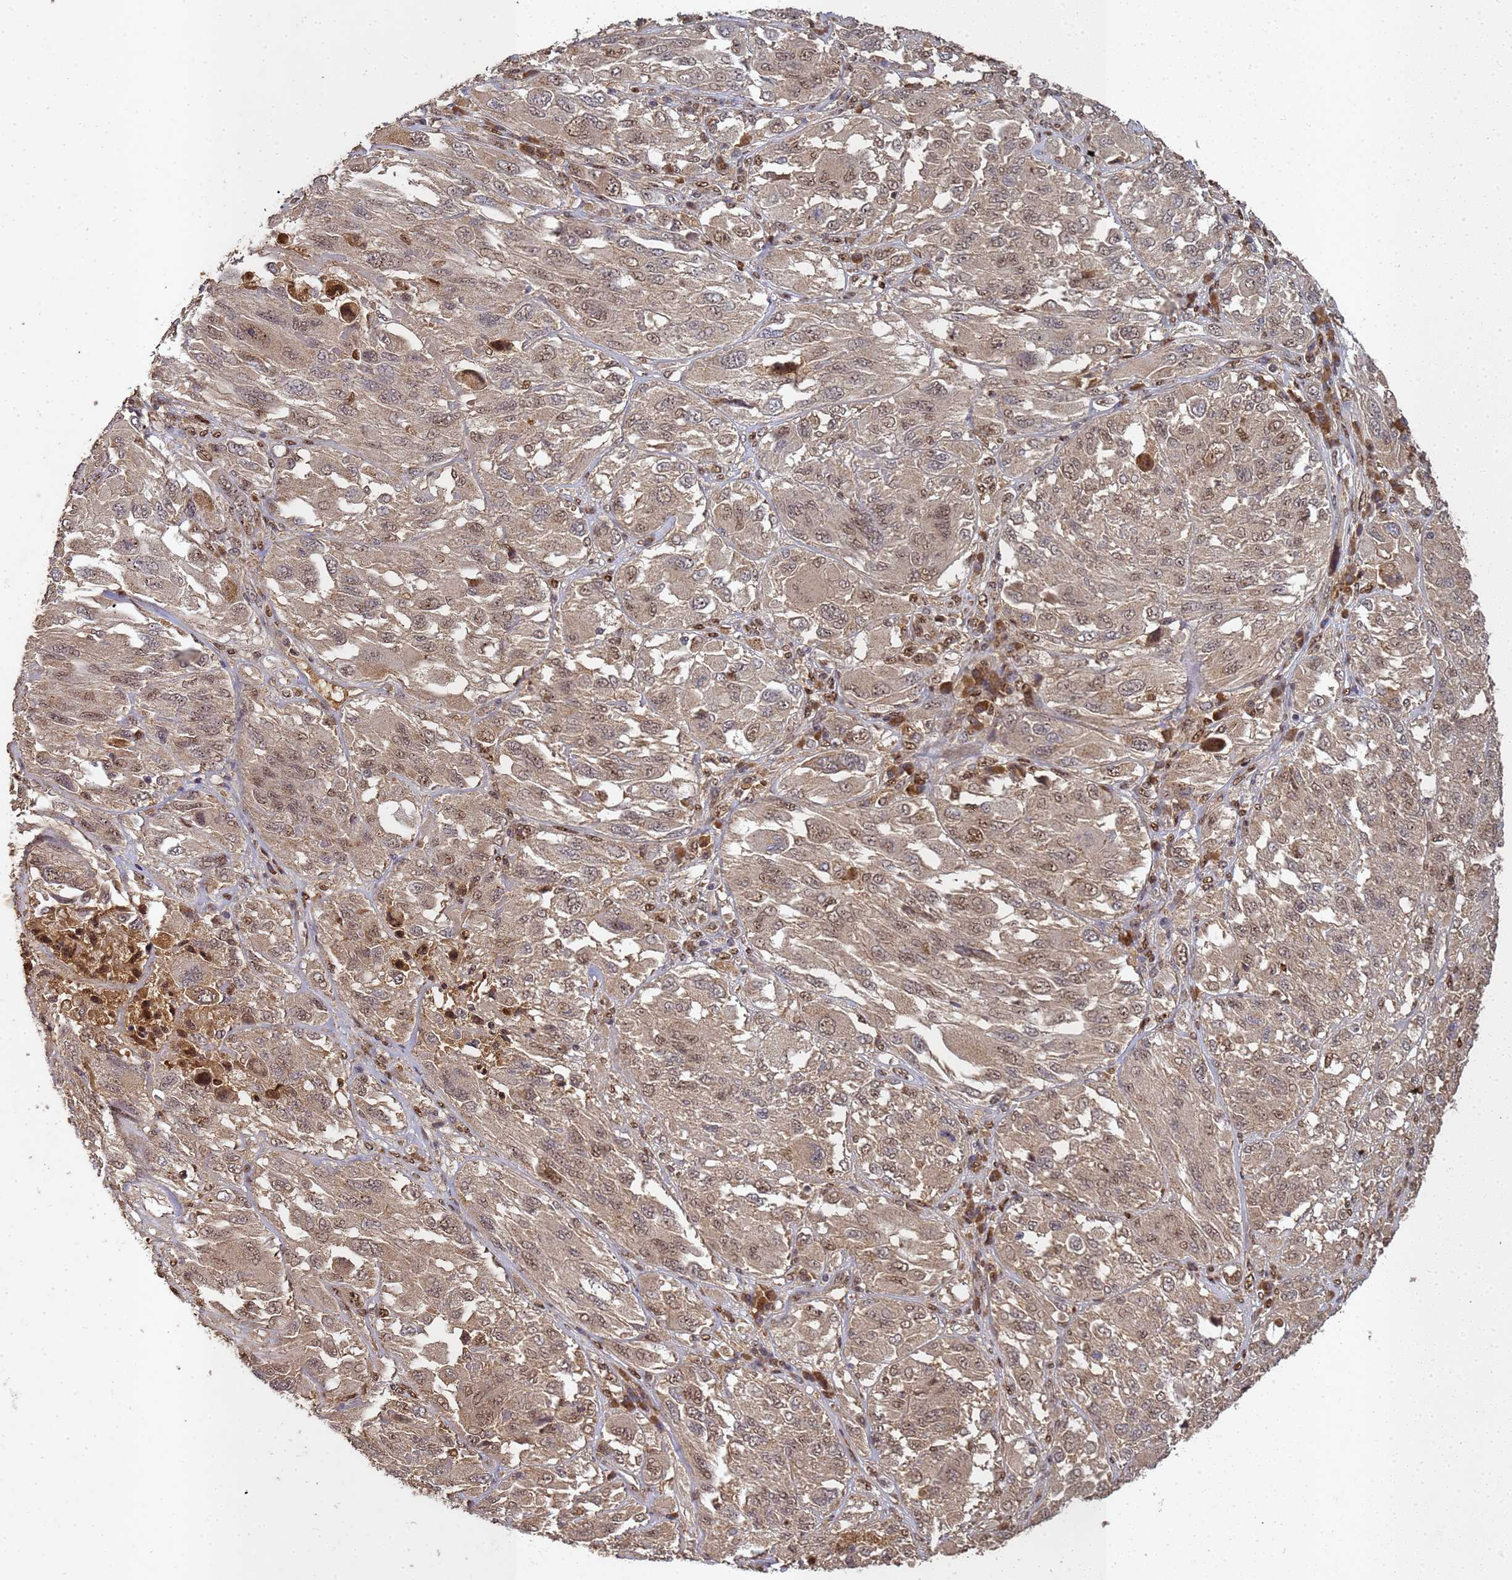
{"staining": {"intensity": "weak", "quantity": ">75%", "location": "cytoplasmic/membranous,nuclear"}, "tissue": "melanoma", "cell_type": "Tumor cells", "image_type": "cancer", "snomed": [{"axis": "morphology", "description": "Malignant melanoma, NOS"}, {"axis": "topography", "description": "Skin"}], "caption": "IHC photomicrograph of human malignant melanoma stained for a protein (brown), which shows low levels of weak cytoplasmic/membranous and nuclear staining in about >75% of tumor cells.", "gene": "SECISBP2", "patient": {"sex": "female", "age": 91}}